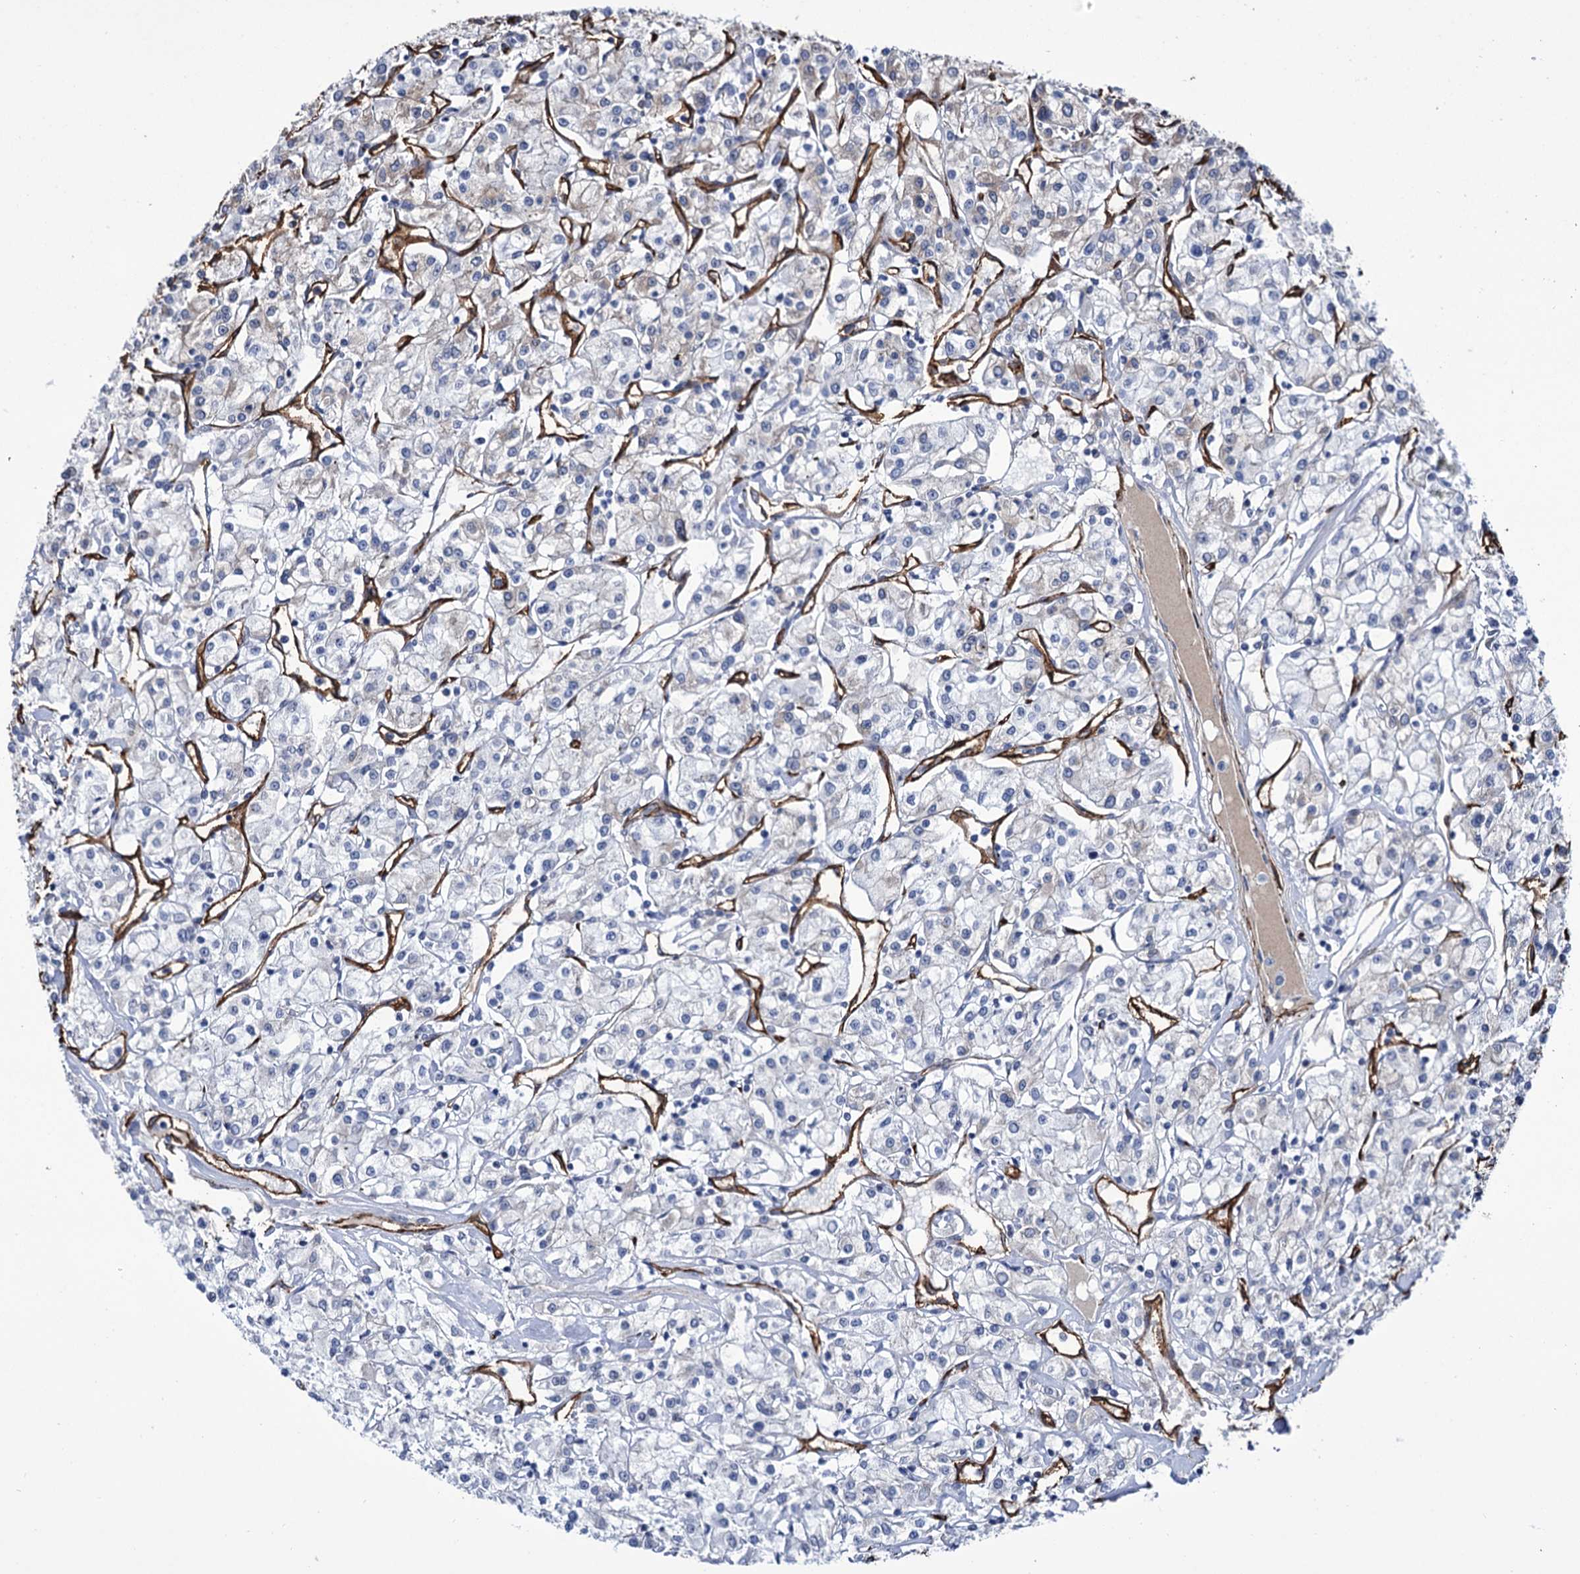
{"staining": {"intensity": "negative", "quantity": "none", "location": "none"}, "tissue": "renal cancer", "cell_type": "Tumor cells", "image_type": "cancer", "snomed": [{"axis": "morphology", "description": "Adenocarcinoma, NOS"}, {"axis": "topography", "description": "Kidney"}], "caption": "DAB immunohistochemical staining of renal cancer displays no significant expression in tumor cells. (Immunohistochemistry (ihc), brightfield microscopy, high magnification).", "gene": "ZC3H12C", "patient": {"sex": "female", "age": 59}}